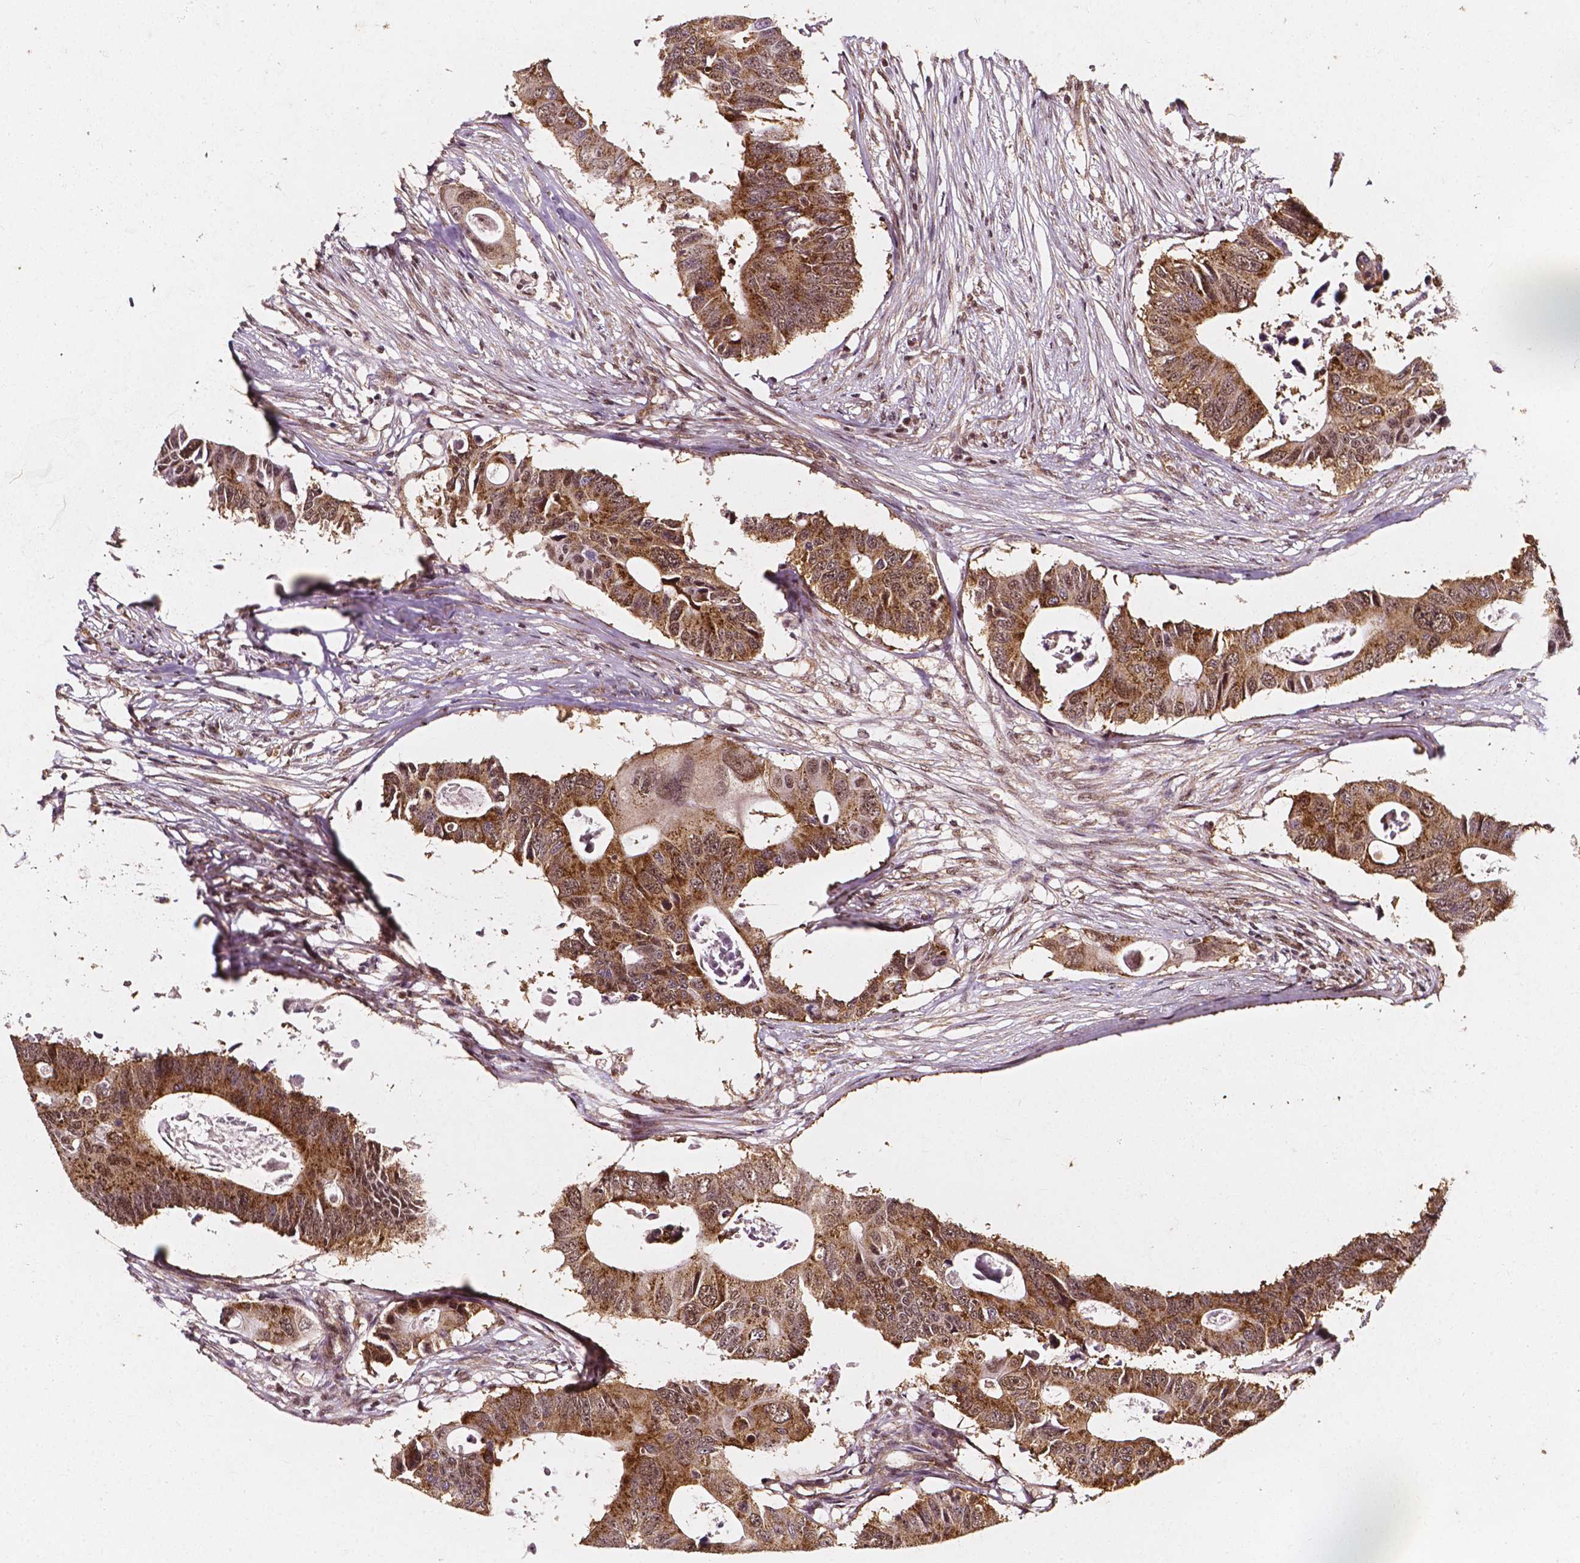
{"staining": {"intensity": "moderate", "quantity": ">75%", "location": "cytoplasmic/membranous,nuclear"}, "tissue": "colorectal cancer", "cell_type": "Tumor cells", "image_type": "cancer", "snomed": [{"axis": "morphology", "description": "Adenocarcinoma, NOS"}, {"axis": "topography", "description": "Colon"}], "caption": "Moderate cytoplasmic/membranous and nuclear positivity for a protein is seen in about >75% of tumor cells of adenocarcinoma (colorectal) using IHC.", "gene": "SMN1", "patient": {"sex": "male", "age": 71}}